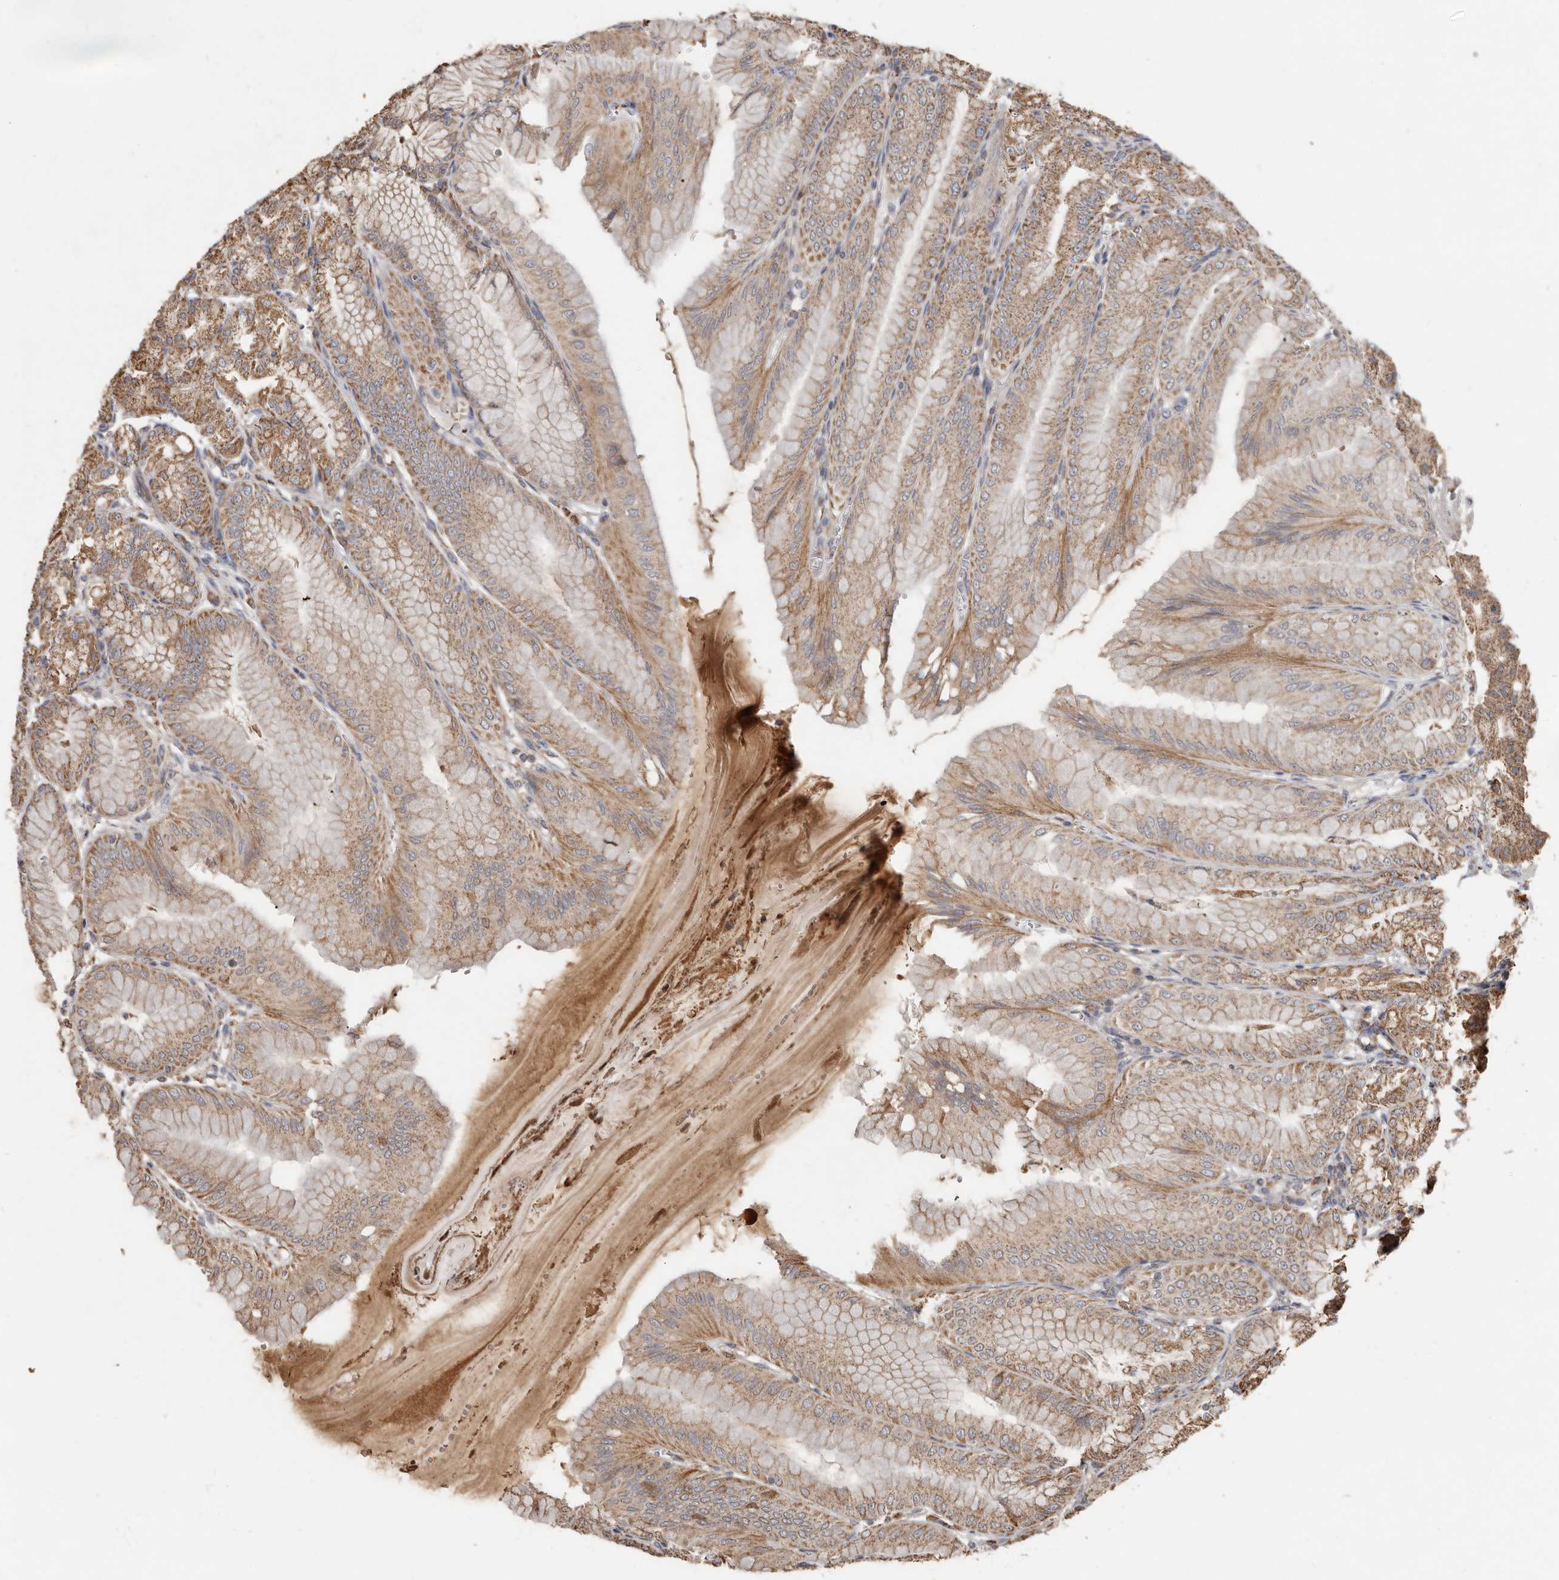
{"staining": {"intensity": "moderate", "quantity": ">75%", "location": "cytoplasmic/membranous"}, "tissue": "stomach", "cell_type": "Glandular cells", "image_type": "normal", "snomed": [{"axis": "morphology", "description": "Normal tissue, NOS"}, {"axis": "topography", "description": "Stomach, lower"}], "caption": "Immunohistochemistry (IHC) staining of unremarkable stomach, which shows medium levels of moderate cytoplasmic/membranous expression in approximately >75% of glandular cells indicating moderate cytoplasmic/membranous protein positivity. The staining was performed using DAB (brown) for protein detection and nuclei were counterstained in hematoxylin (blue).", "gene": "KIF26B", "patient": {"sex": "male", "age": 71}}